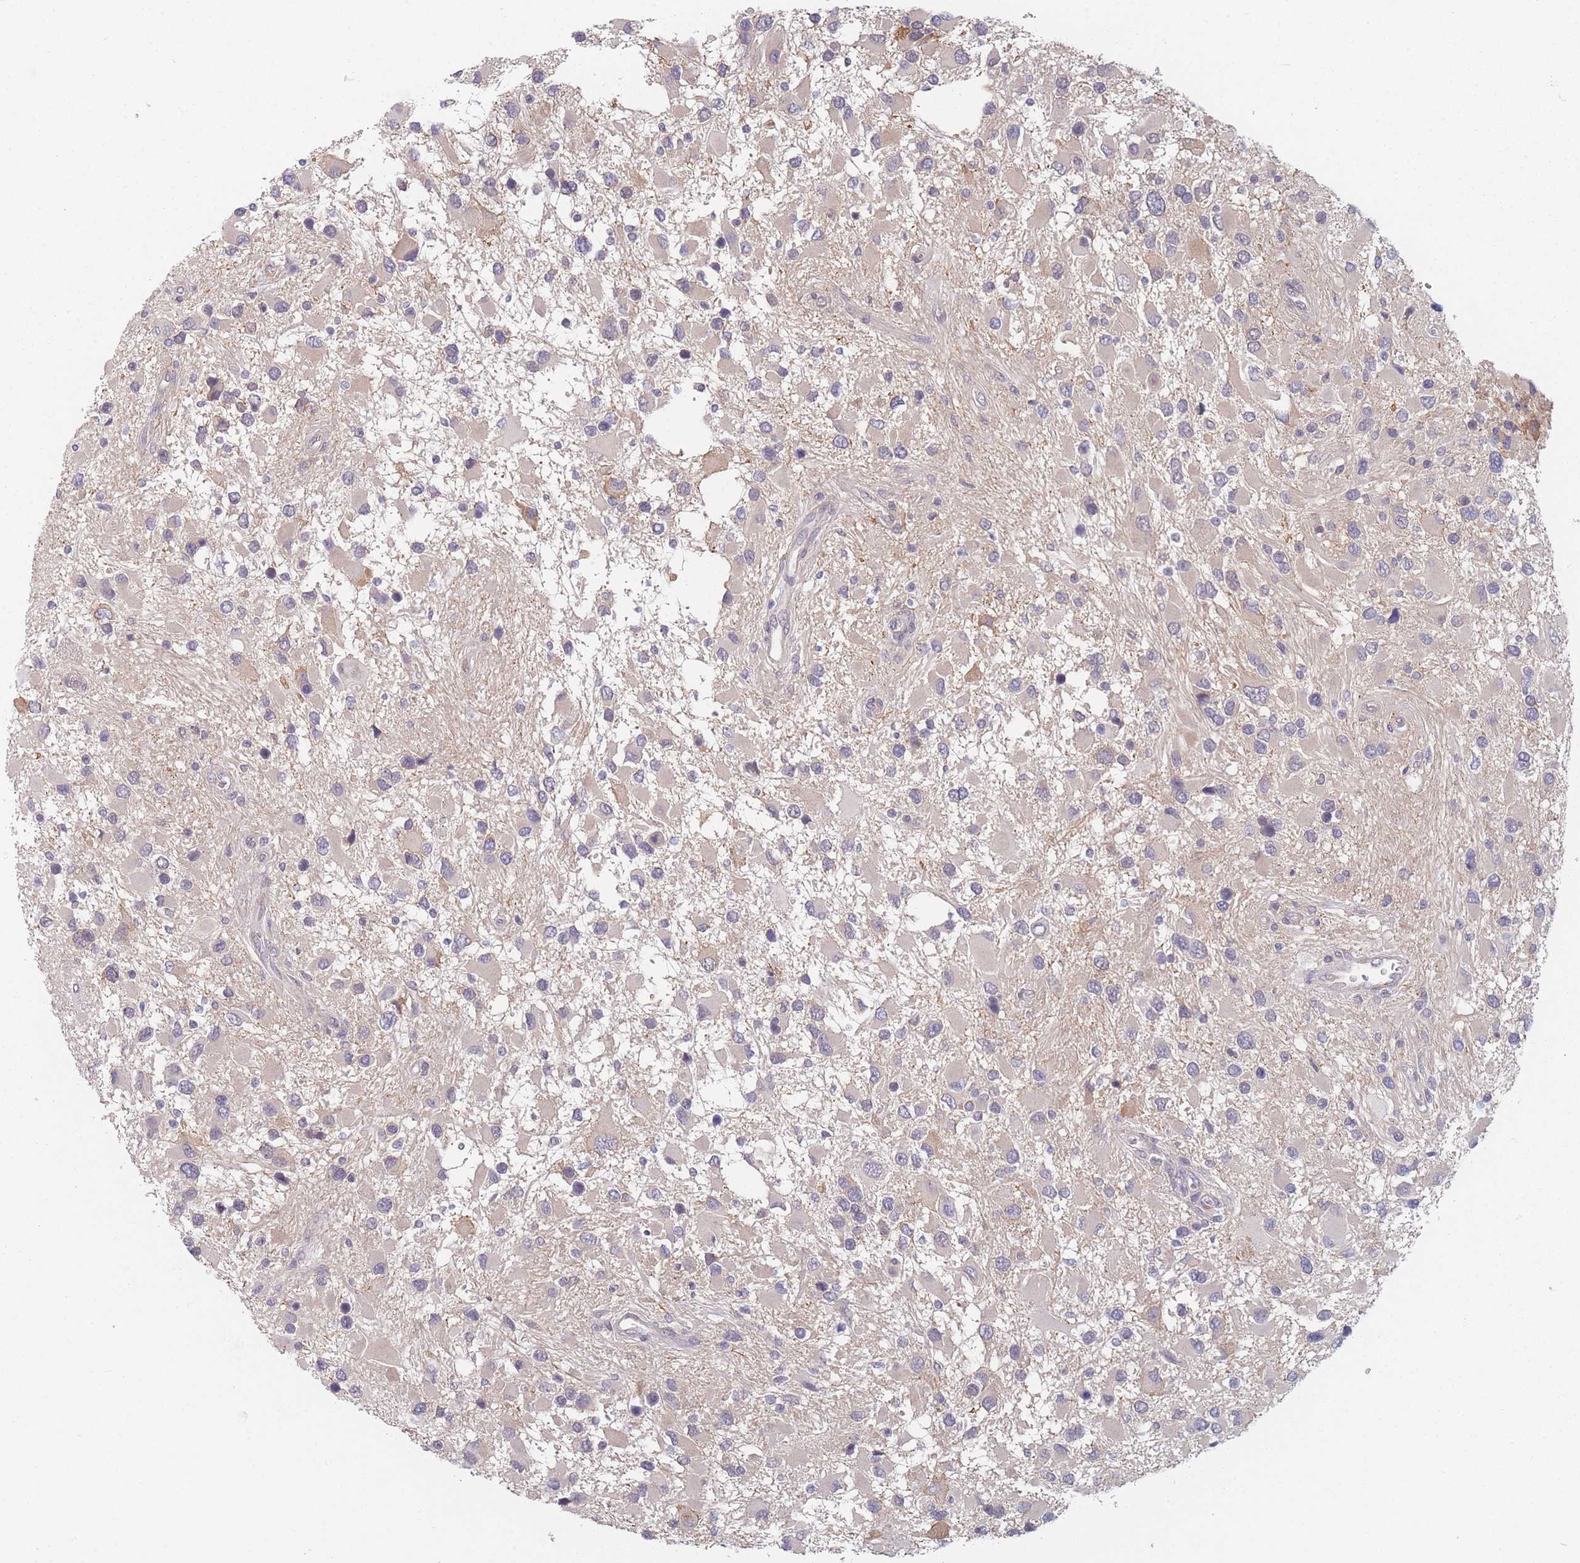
{"staining": {"intensity": "negative", "quantity": "none", "location": "none"}, "tissue": "glioma", "cell_type": "Tumor cells", "image_type": "cancer", "snomed": [{"axis": "morphology", "description": "Glioma, malignant, High grade"}, {"axis": "topography", "description": "Brain"}], "caption": "An image of human malignant glioma (high-grade) is negative for staining in tumor cells.", "gene": "ANKRD10", "patient": {"sex": "male", "age": 53}}